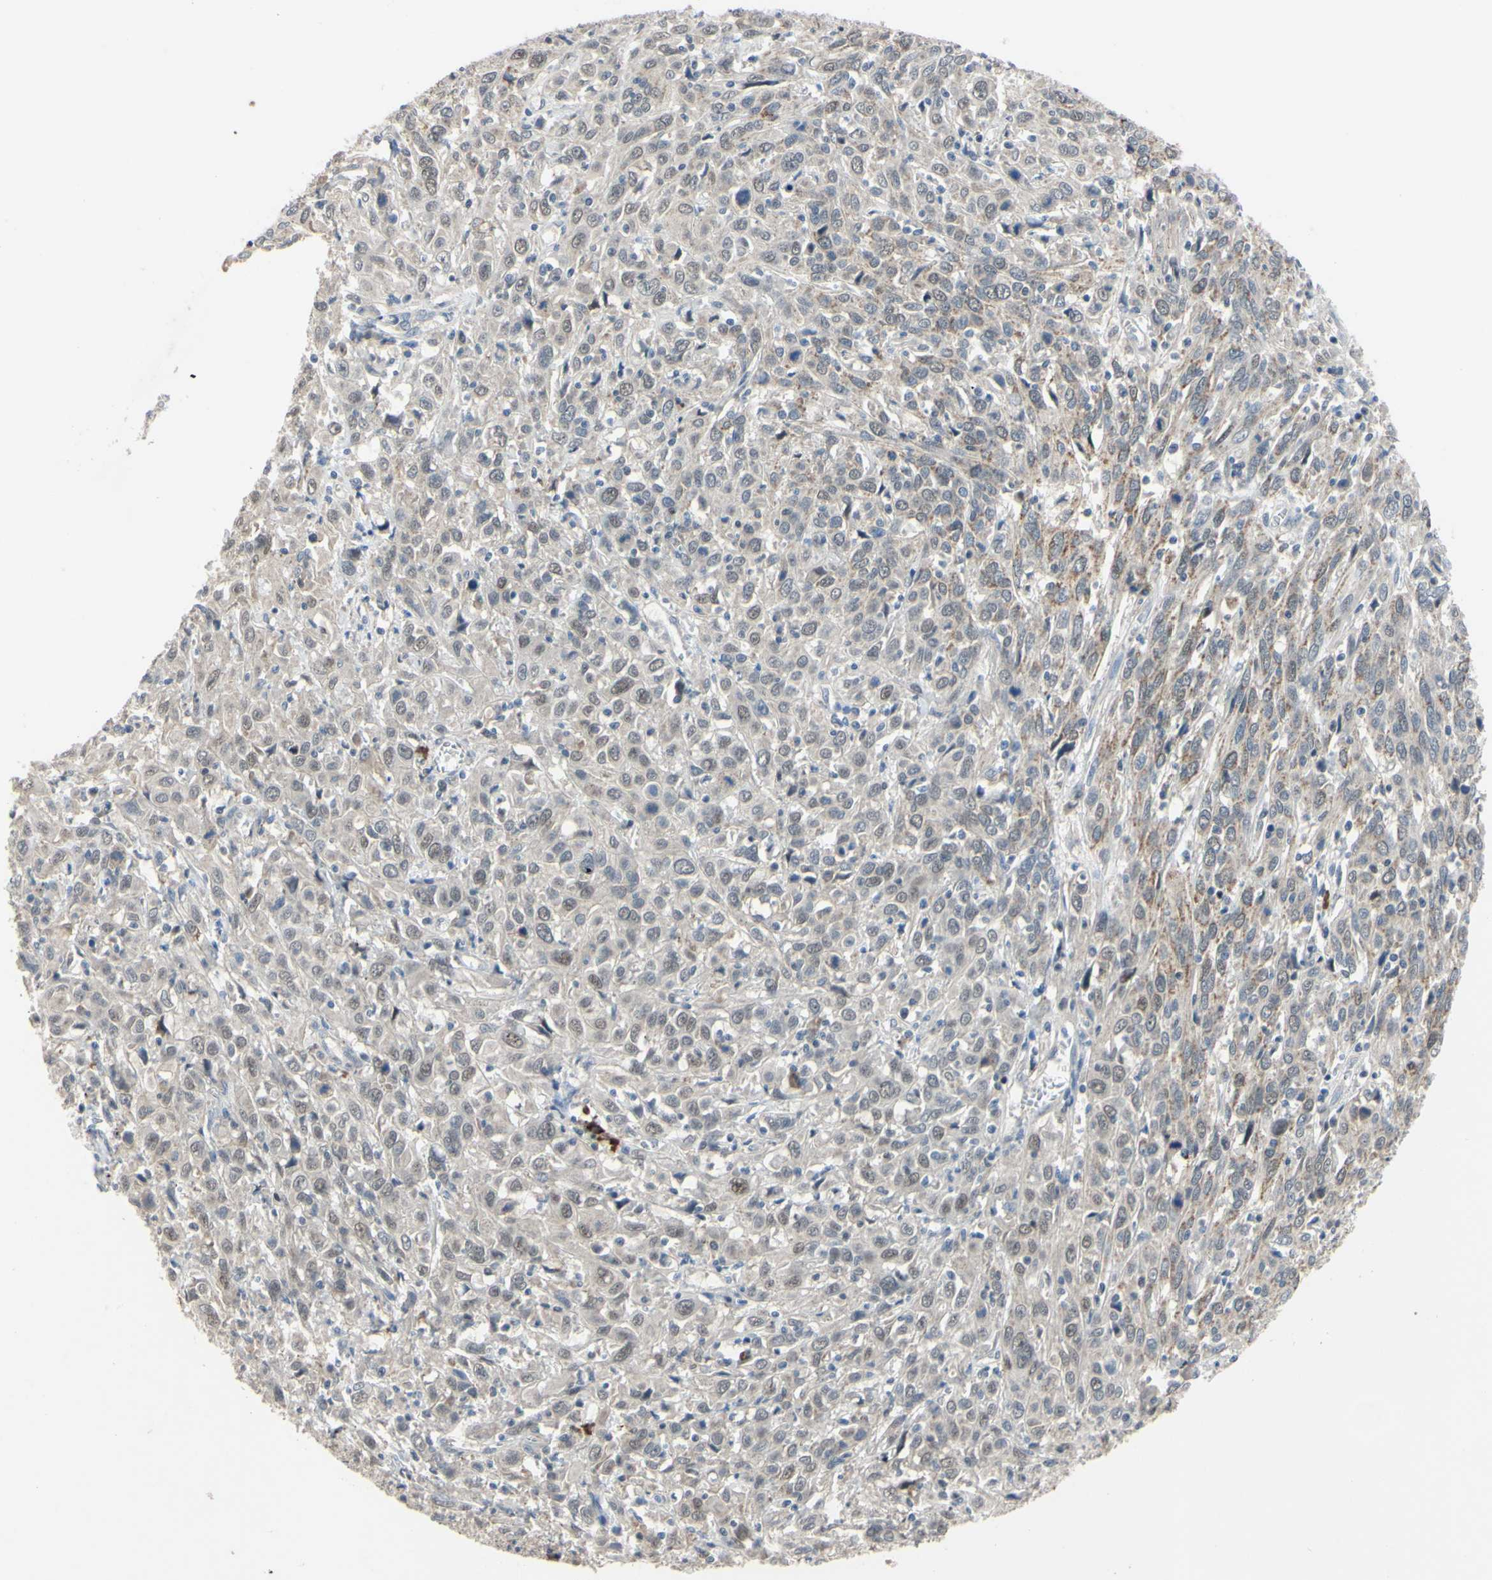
{"staining": {"intensity": "weak", "quantity": "<25%", "location": "nuclear"}, "tissue": "cervical cancer", "cell_type": "Tumor cells", "image_type": "cancer", "snomed": [{"axis": "morphology", "description": "Squamous cell carcinoma, NOS"}, {"axis": "topography", "description": "Cervix"}], "caption": "This is an immunohistochemistry histopathology image of squamous cell carcinoma (cervical). There is no expression in tumor cells.", "gene": "LHX9", "patient": {"sex": "female", "age": 46}}